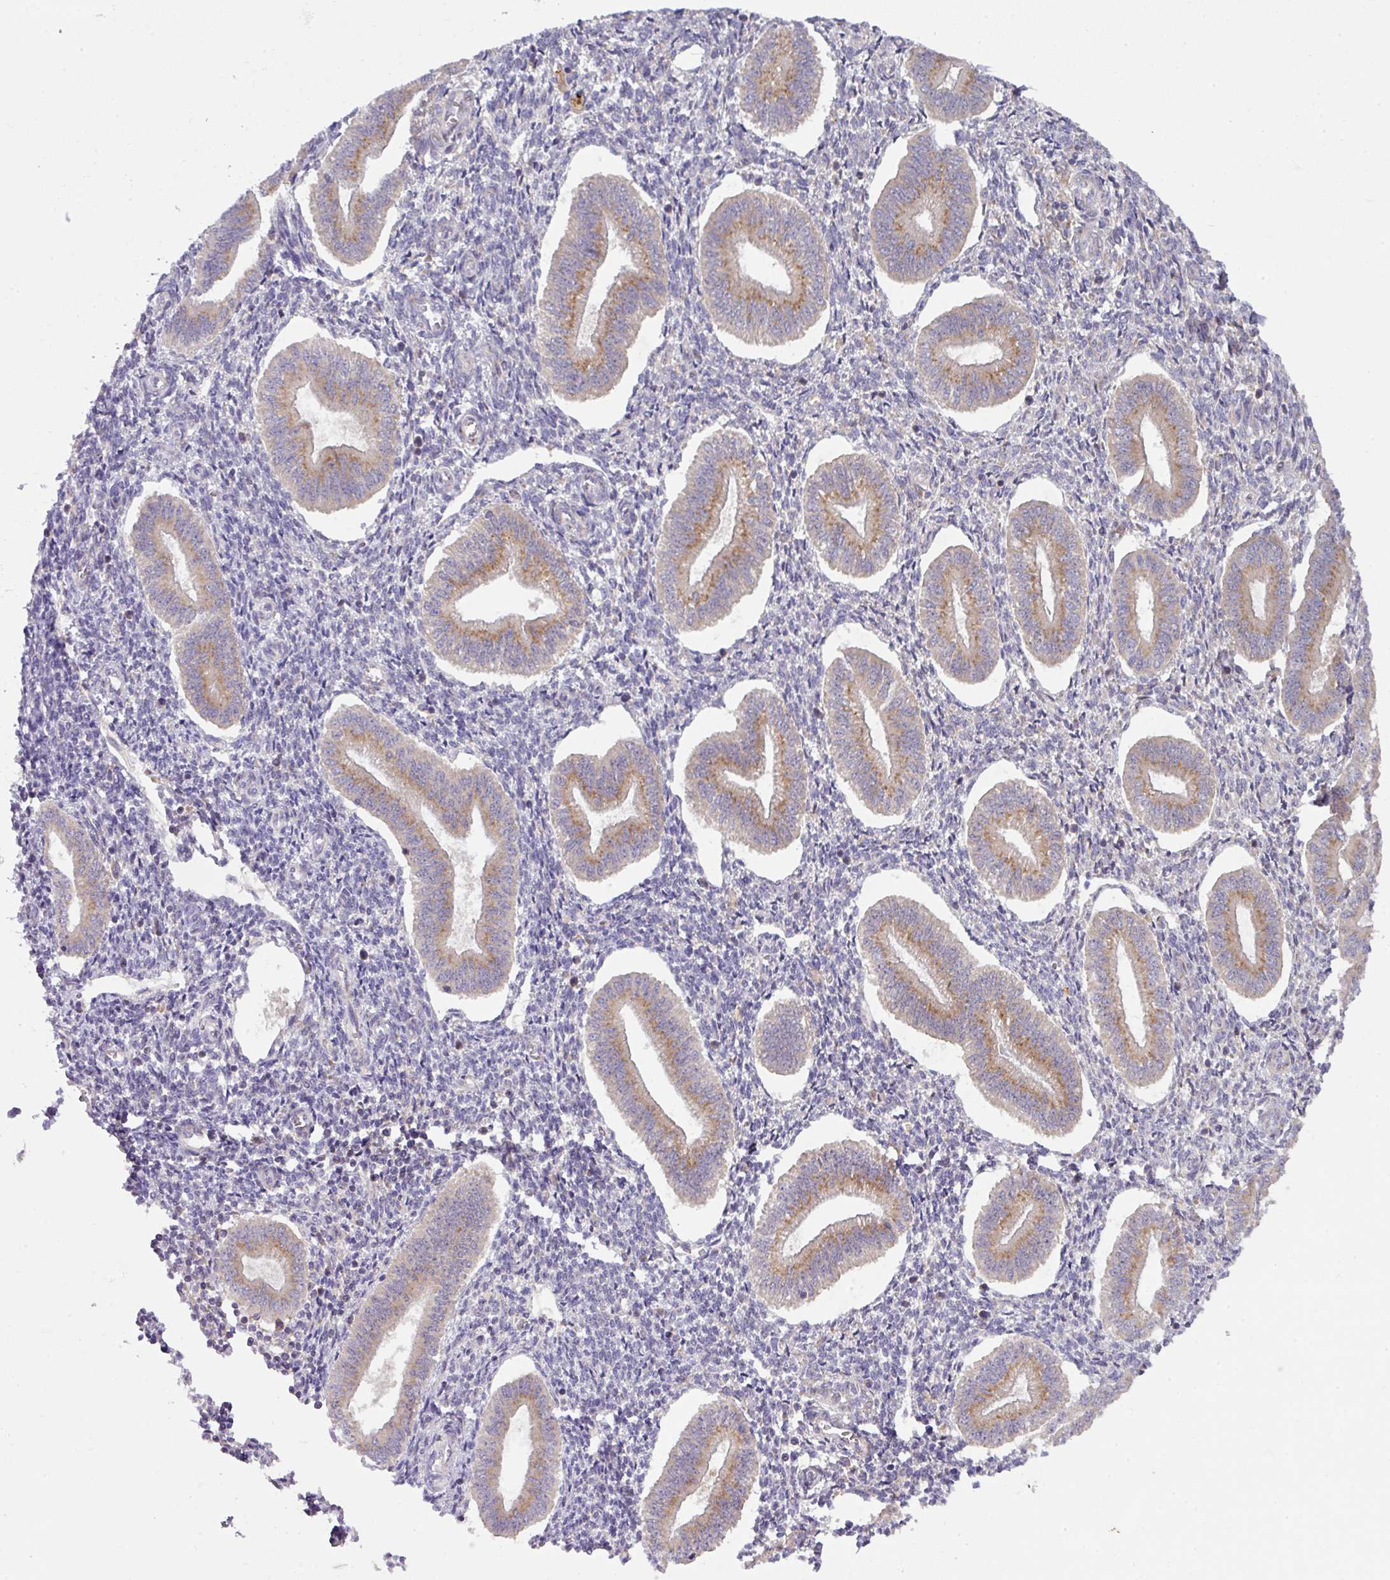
{"staining": {"intensity": "negative", "quantity": "none", "location": "none"}, "tissue": "endometrium", "cell_type": "Cells in endometrial stroma", "image_type": "normal", "snomed": [{"axis": "morphology", "description": "Normal tissue, NOS"}, {"axis": "topography", "description": "Endometrium"}], "caption": "High magnification brightfield microscopy of unremarkable endometrium stained with DAB (3,3'-diaminobenzidine) (brown) and counterstained with hematoxylin (blue): cells in endometrial stroma show no significant positivity.", "gene": "VTI1A", "patient": {"sex": "female", "age": 34}}